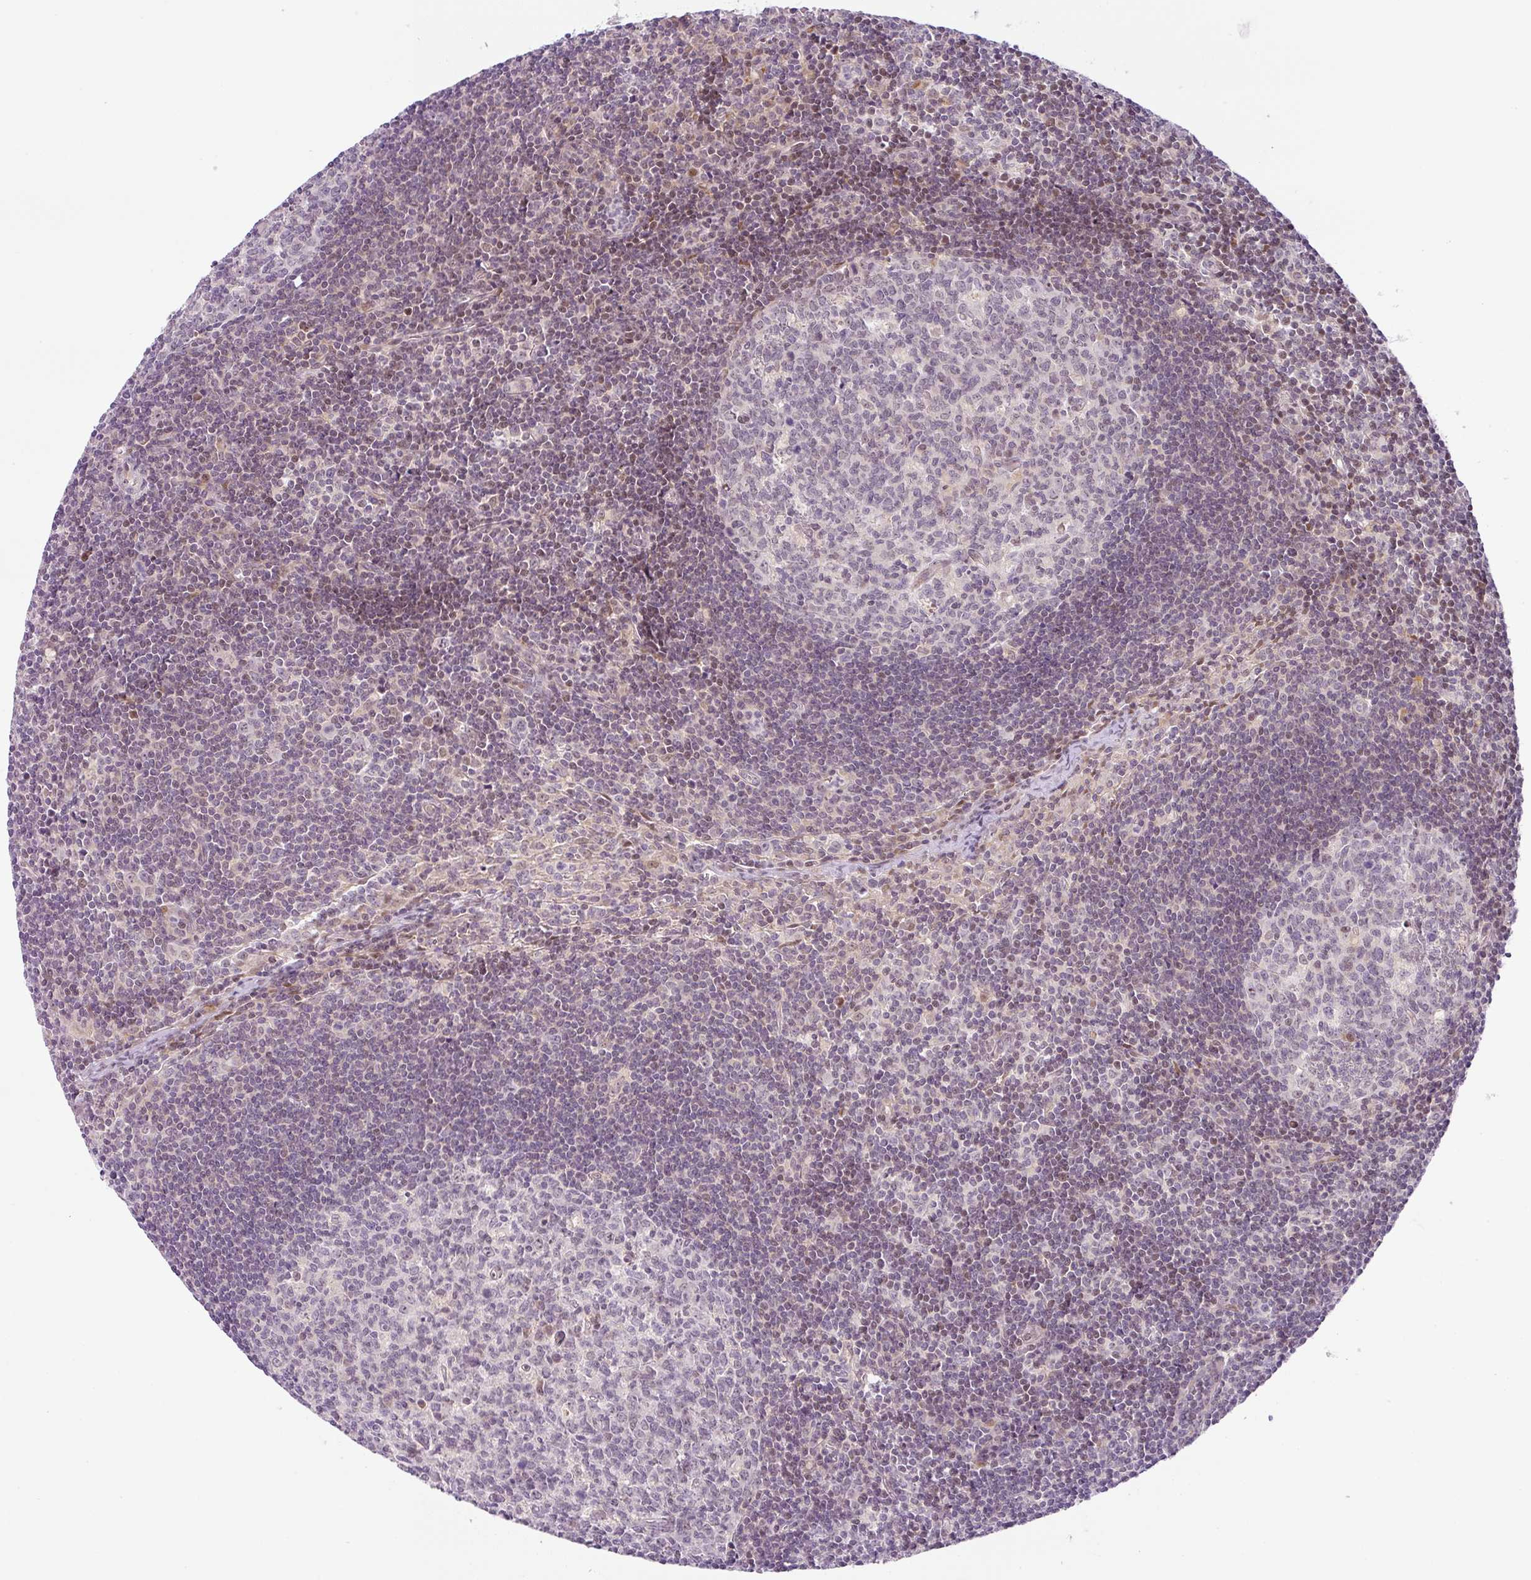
{"staining": {"intensity": "negative", "quantity": "none", "location": "none"}, "tissue": "lymph node", "cell_type": "Germinal center cells", "image_type": "normal", "snomed": [{"axis": "morphology", "description": "Normal tissue, NOS"}, {"axis": "topography", "description": "Lymph node"}], "caption": "IHC histopathology image of unremarkable human lymph node stained for a protein (brown), which demonstrates no positivity in germinal center cells.", "gene": "NDUFB2", "patient": {"sex": "female", "age": 29}}